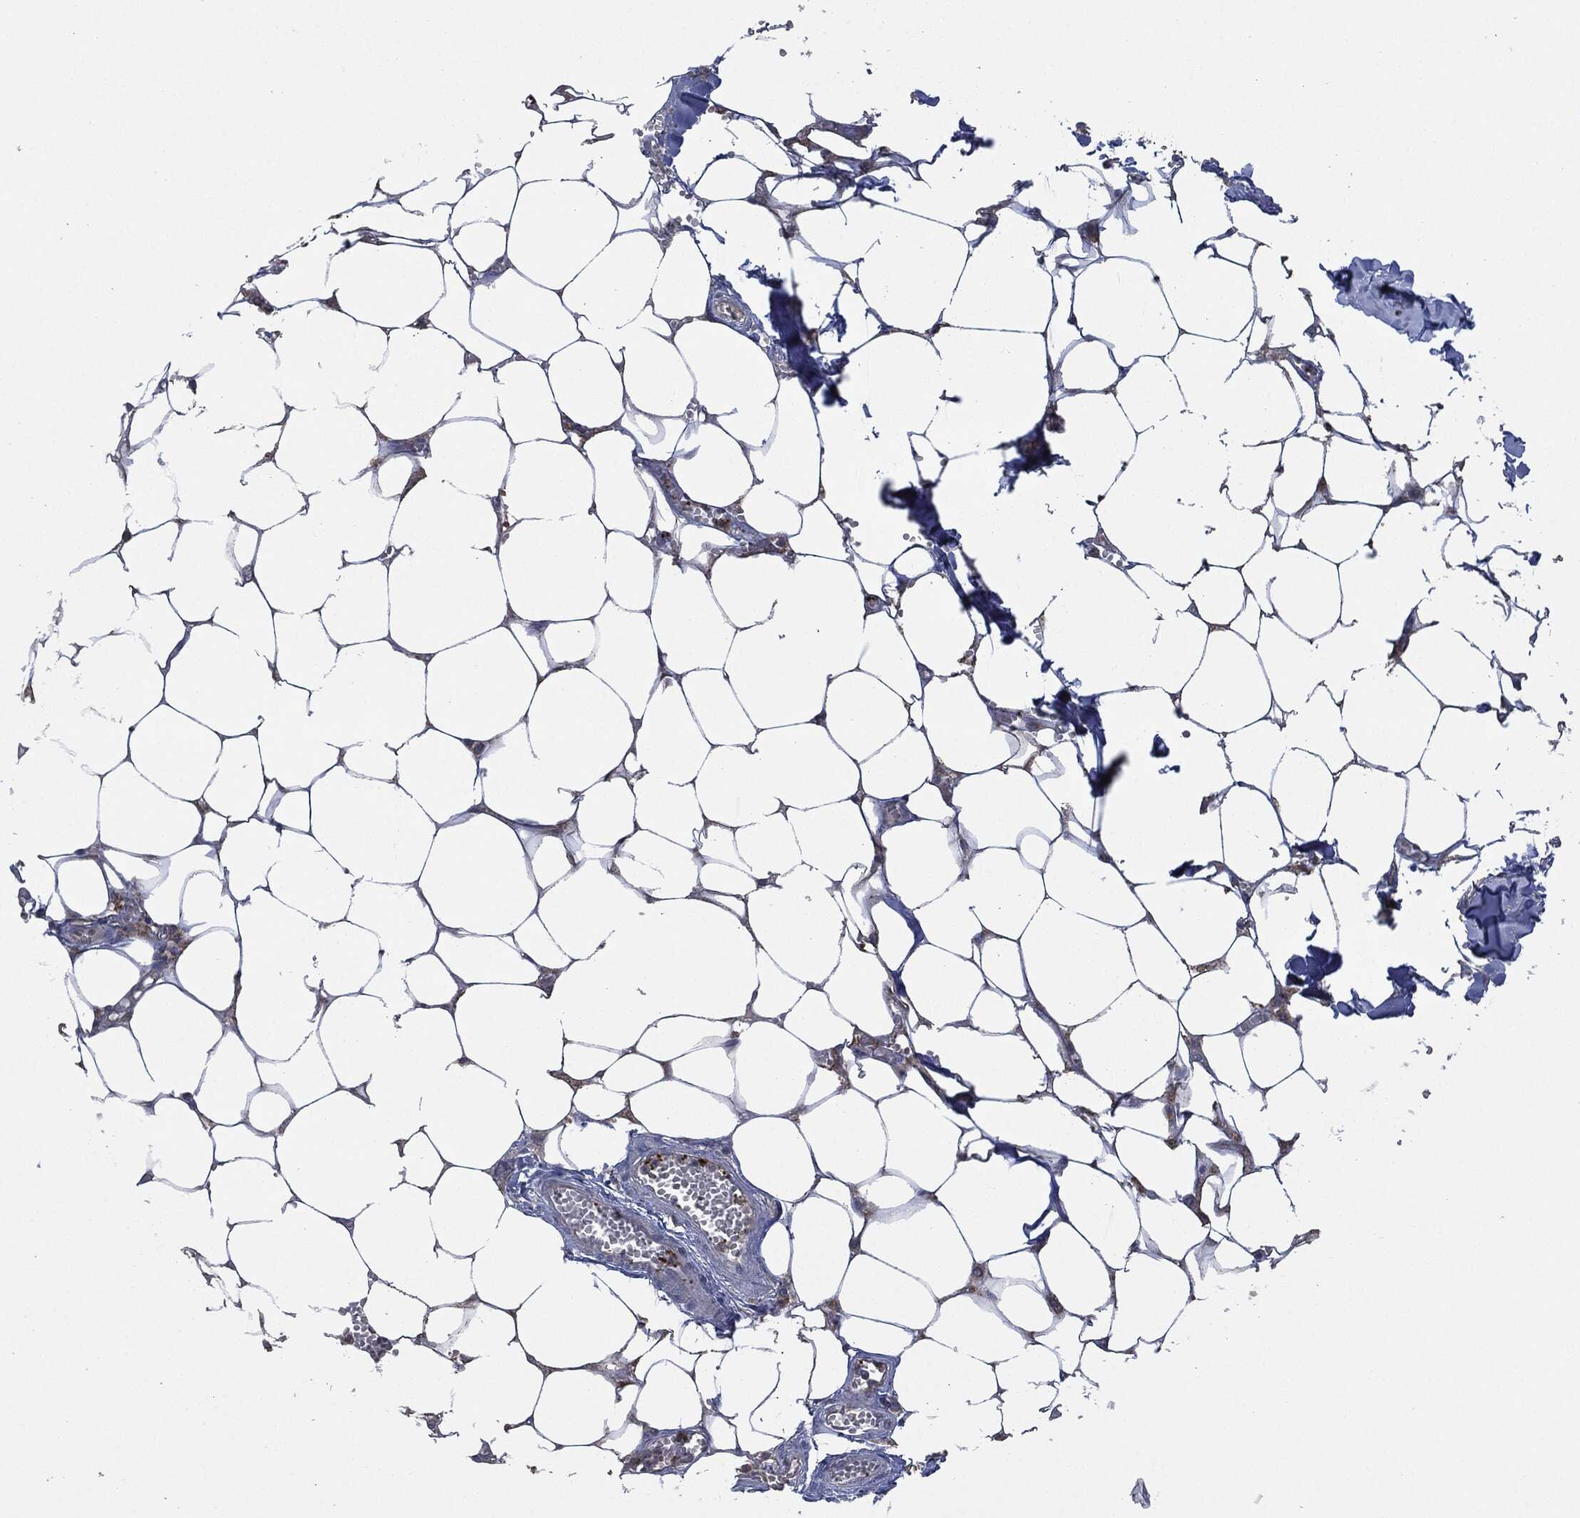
{"staining": {"intensity": "negative", "quantity": "none", "location": "none"}, "tissue": "adipose tissue", "cell_type": "Adipocytes", "image_type": "normal", "snomed": [{"axis": "morphology", "description": "Normal tissue, NOS"}, {"axis": "morphology", "description": "Squamous cell carcinoma, NOS"}, {"axis": "topography", "description": "Cartilage tissue"}, {"axis": "topography", "description": "Lung"}], "caption": "Immunohistochemistry (IHC) of normal human adipose tissue reveals no positivity in adipocytes.", "gene": "CD33", "patient": {"sex": "male", "age": 66}}